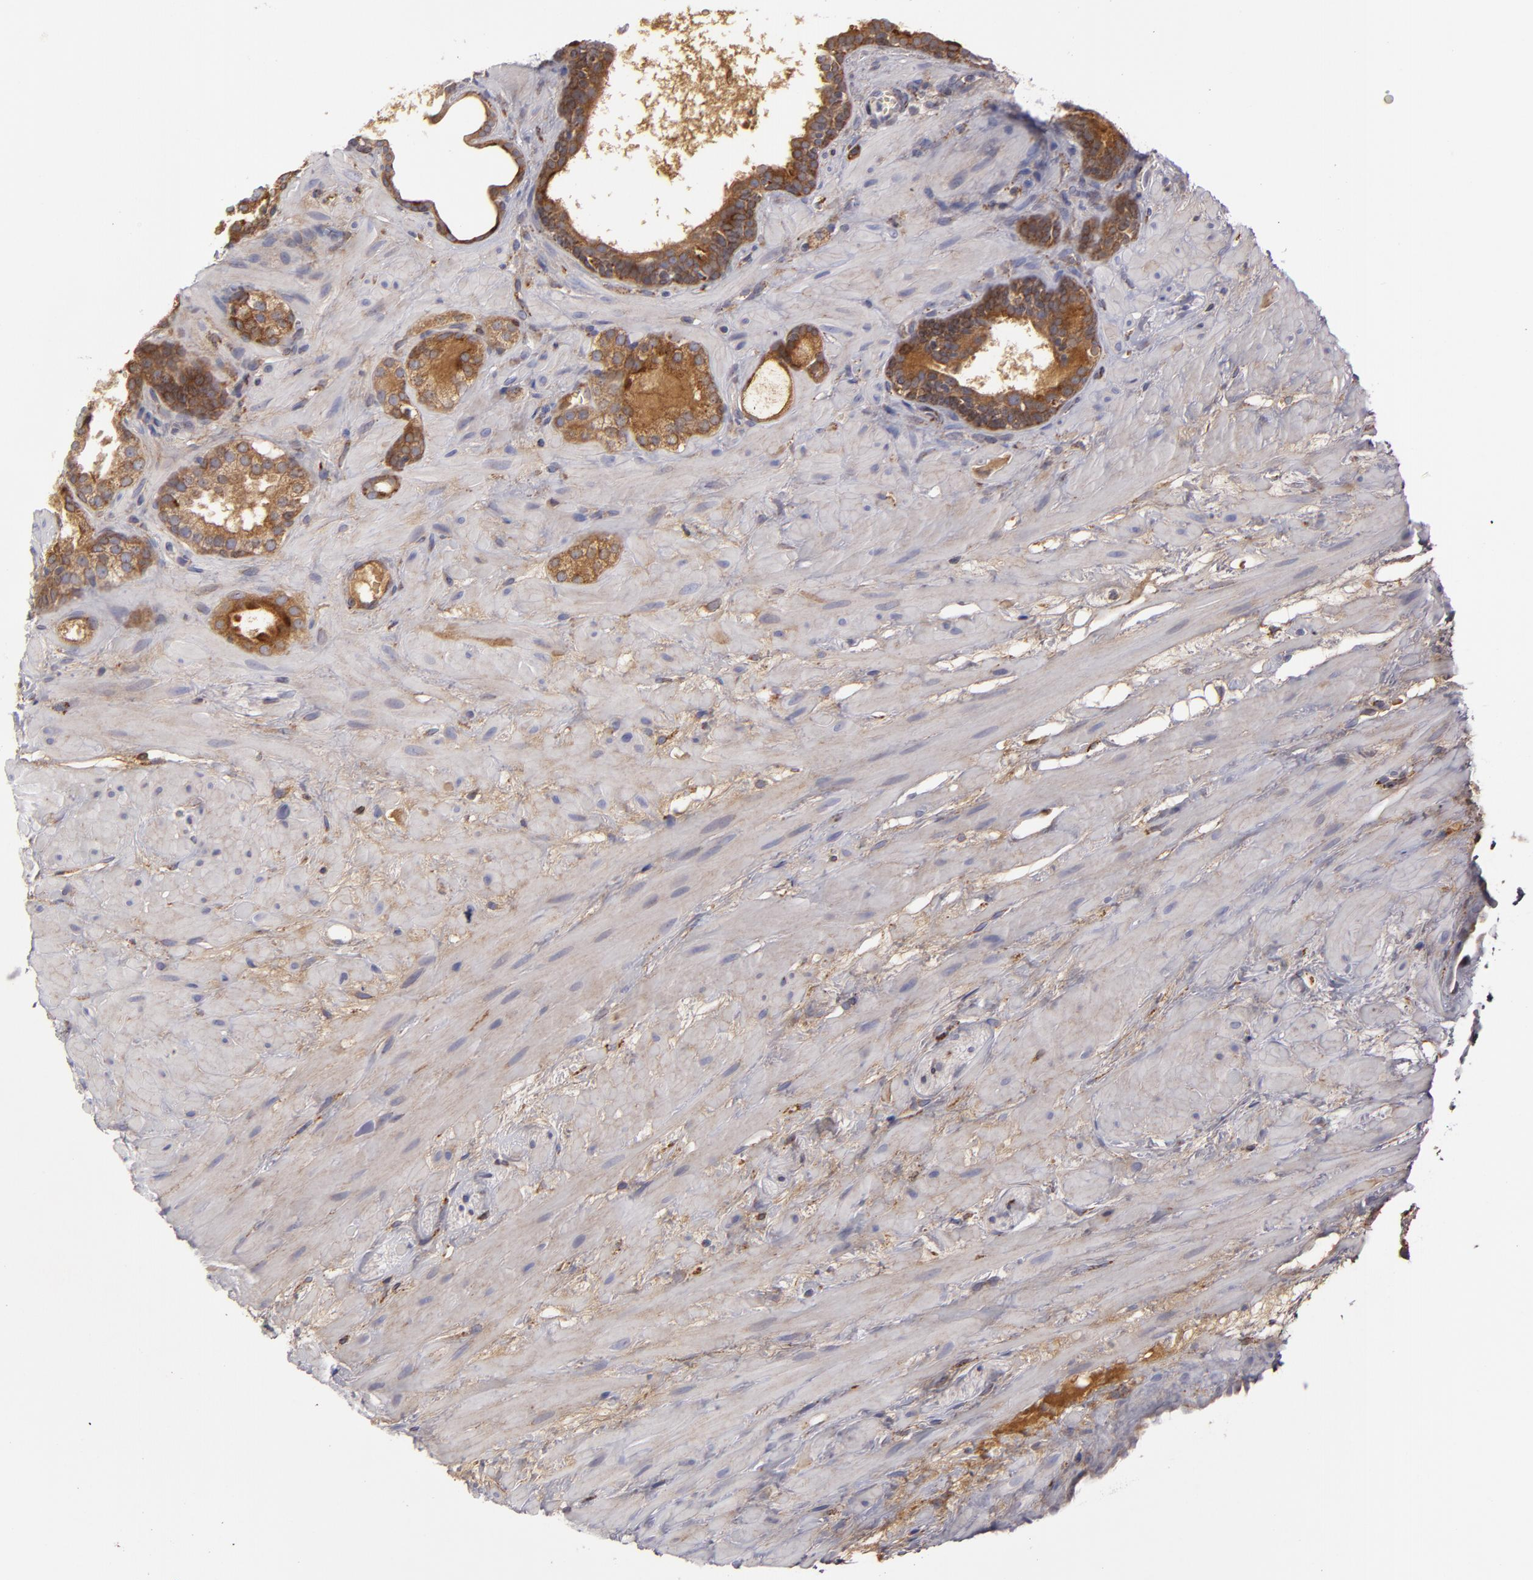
{"staining": {"intensity": "moderate", "quantity": ">75%", "location": "cytoplasmic/membranous"}, "tissue": "prostate cancer", "cell_type": "Tumor cells", "image_type": "cancer", "snomed": [{"axis": "morphology", "description": "Adenocarcinoma, Low grade"}, {"axis": "topography", "description": "Prostate"}], "caption": "This is an image of IHC staining of prostate cancer (low-grade adenocarcinoma), which shows moderate staining in the cytoplasmic/membranous of tumor cells.", "gene": "CFB", "patient": {"sex": "male", "age": 57}}